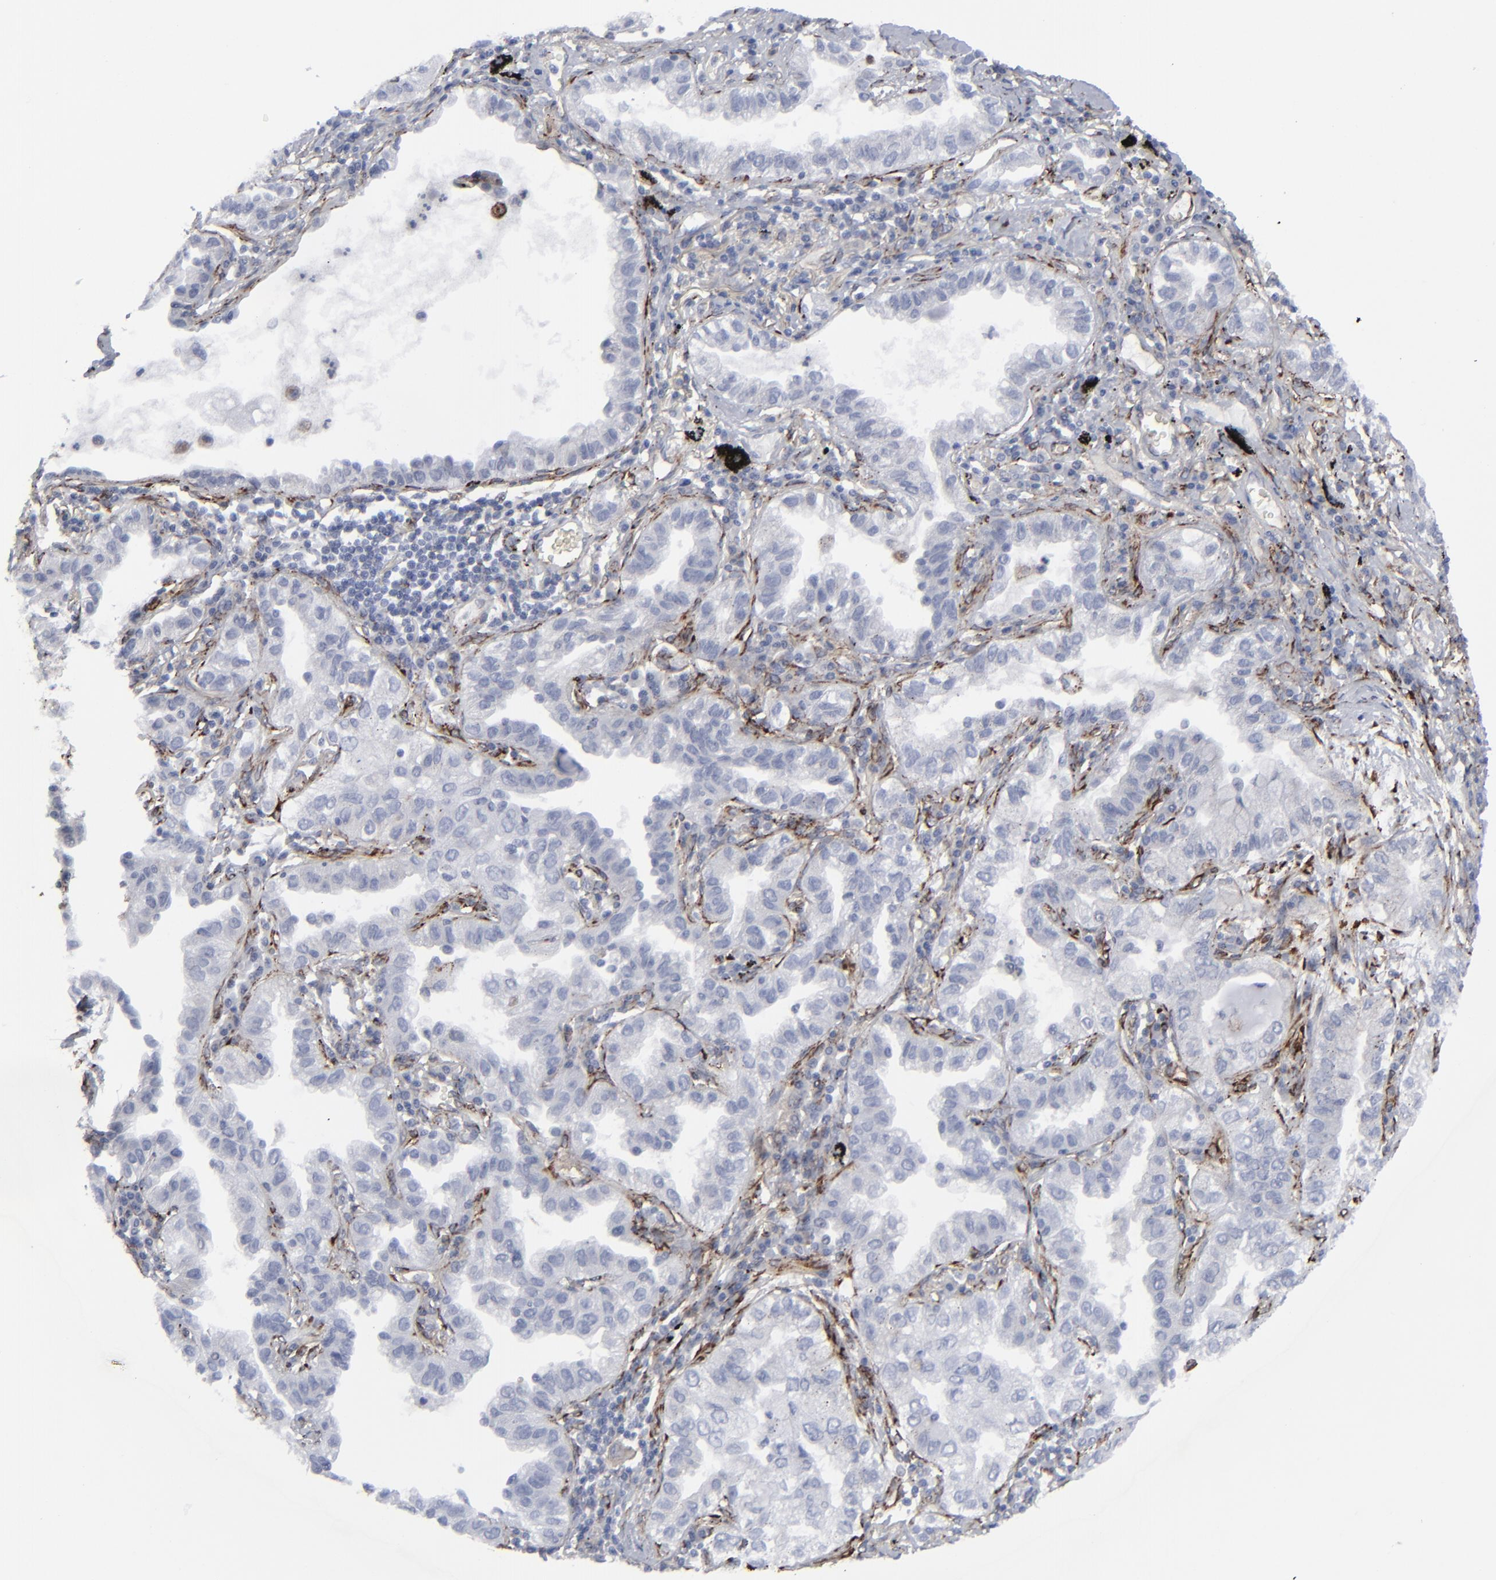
{"staining": {"intensity": "negative", "quantity": "none", "location": "none"}, "tissue": "lung cancer", "cell_type": "Tumor cells", "image_type": "cancer", "snomed": [{"axis": "morphology", "description": "Adenocarcinoma, NOS"}, {"axis": "topography", "description": "Lung"}], "caption": "The micrograph shows no significant staining in tumor cells of adenocarcinoma (lung).", "gene": "SPARC", "patient": {"sex": "female", "age": 50}}